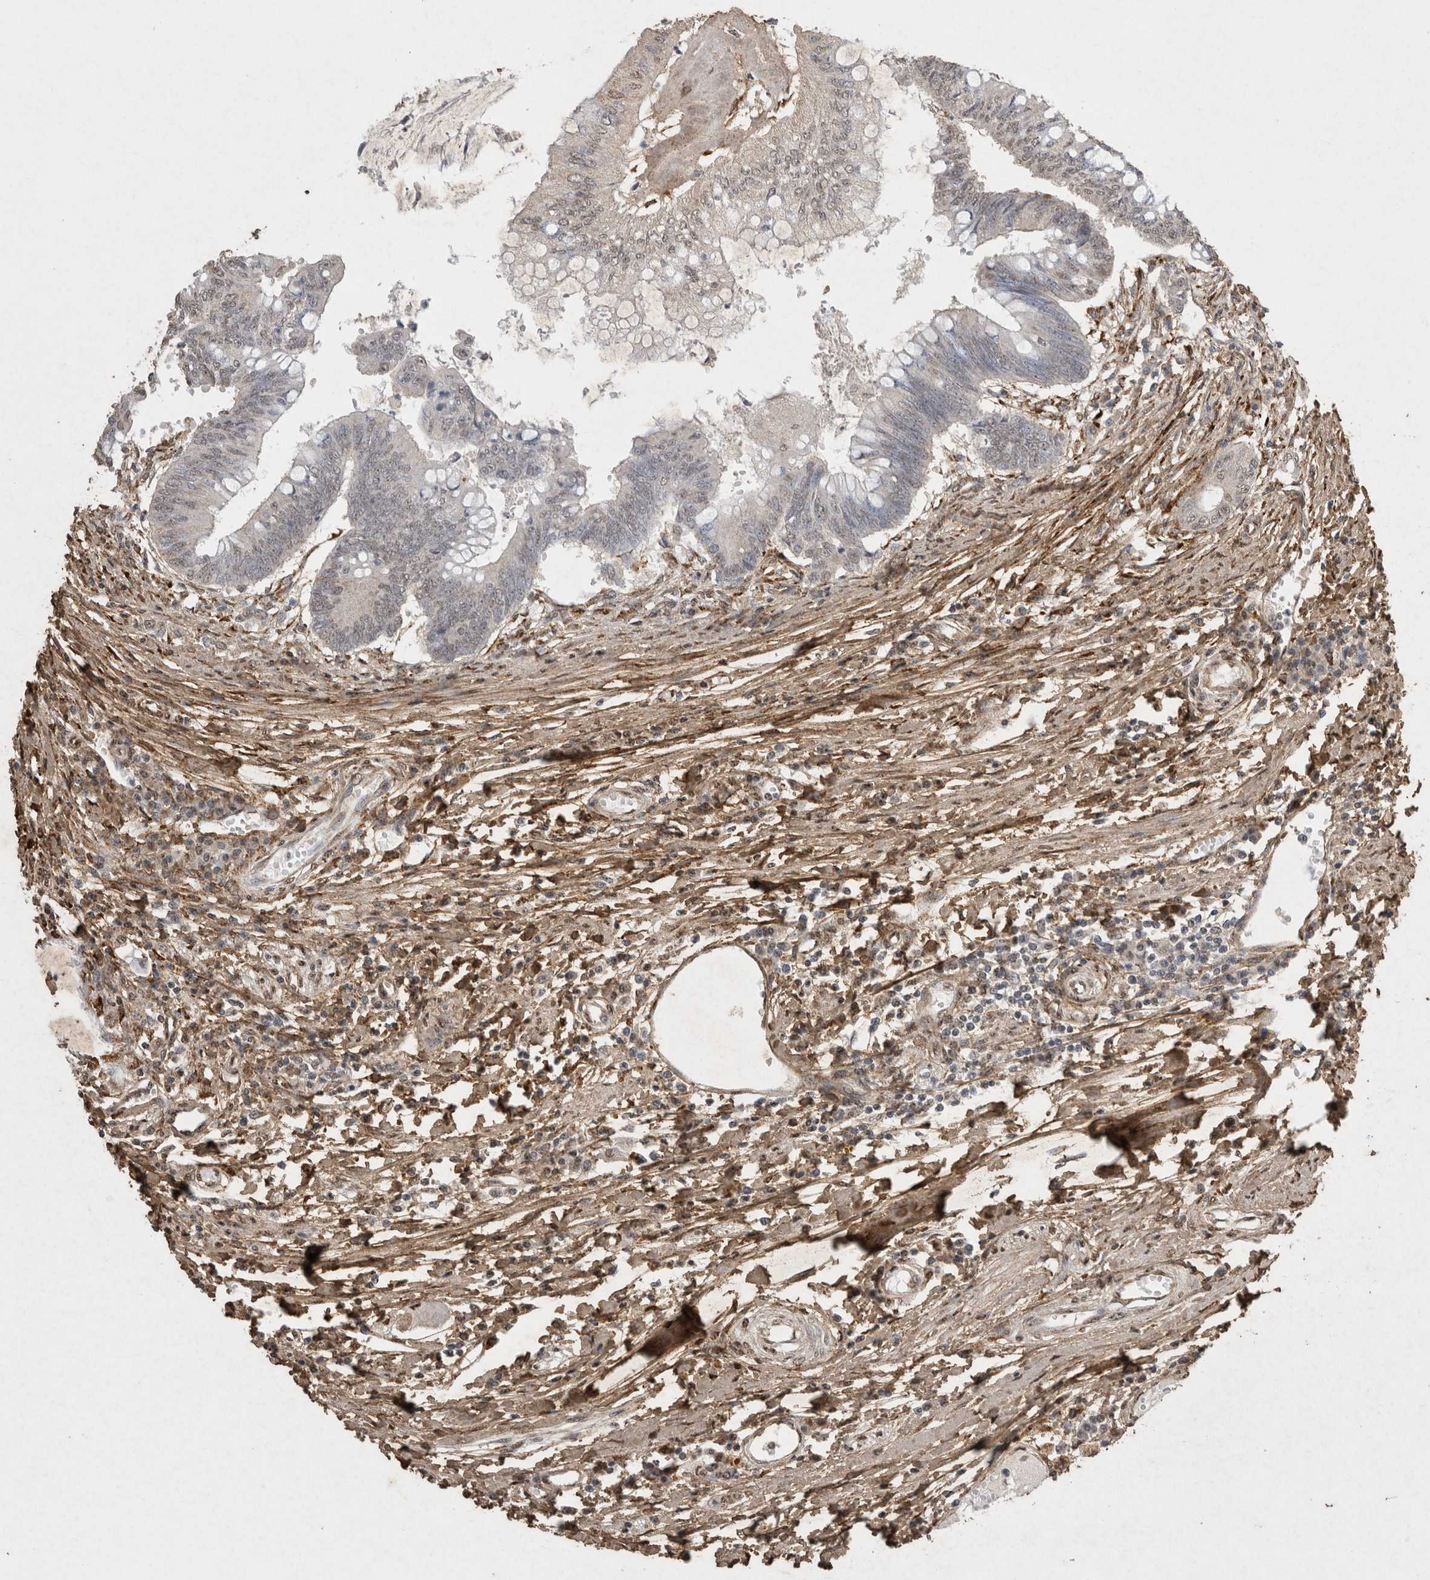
{"staining": {"intensity": "negative", "quantity": "none", "location": "none"}, "tissue": "colorectal cancer", "cell_type": "Tumor cells", "image_type": "cancer", "snomed": [{"axis": "morphology", "description": "Adenoma, NOS"}, {"axis": "morphology", "description": "Adenocarcinoma, NOS"}, {"axis": "topography", "description": "Colon"}], "caption": "There is no significant positivity in tumor cells of colorectal adenocarcinoma. (DAB (3,3'-diaminobenzidine) IHC visualized using brightfield microscopy, high magnification).", "gene": "C1QTNF5", "patient": {"sex": "male", "age": 79}}